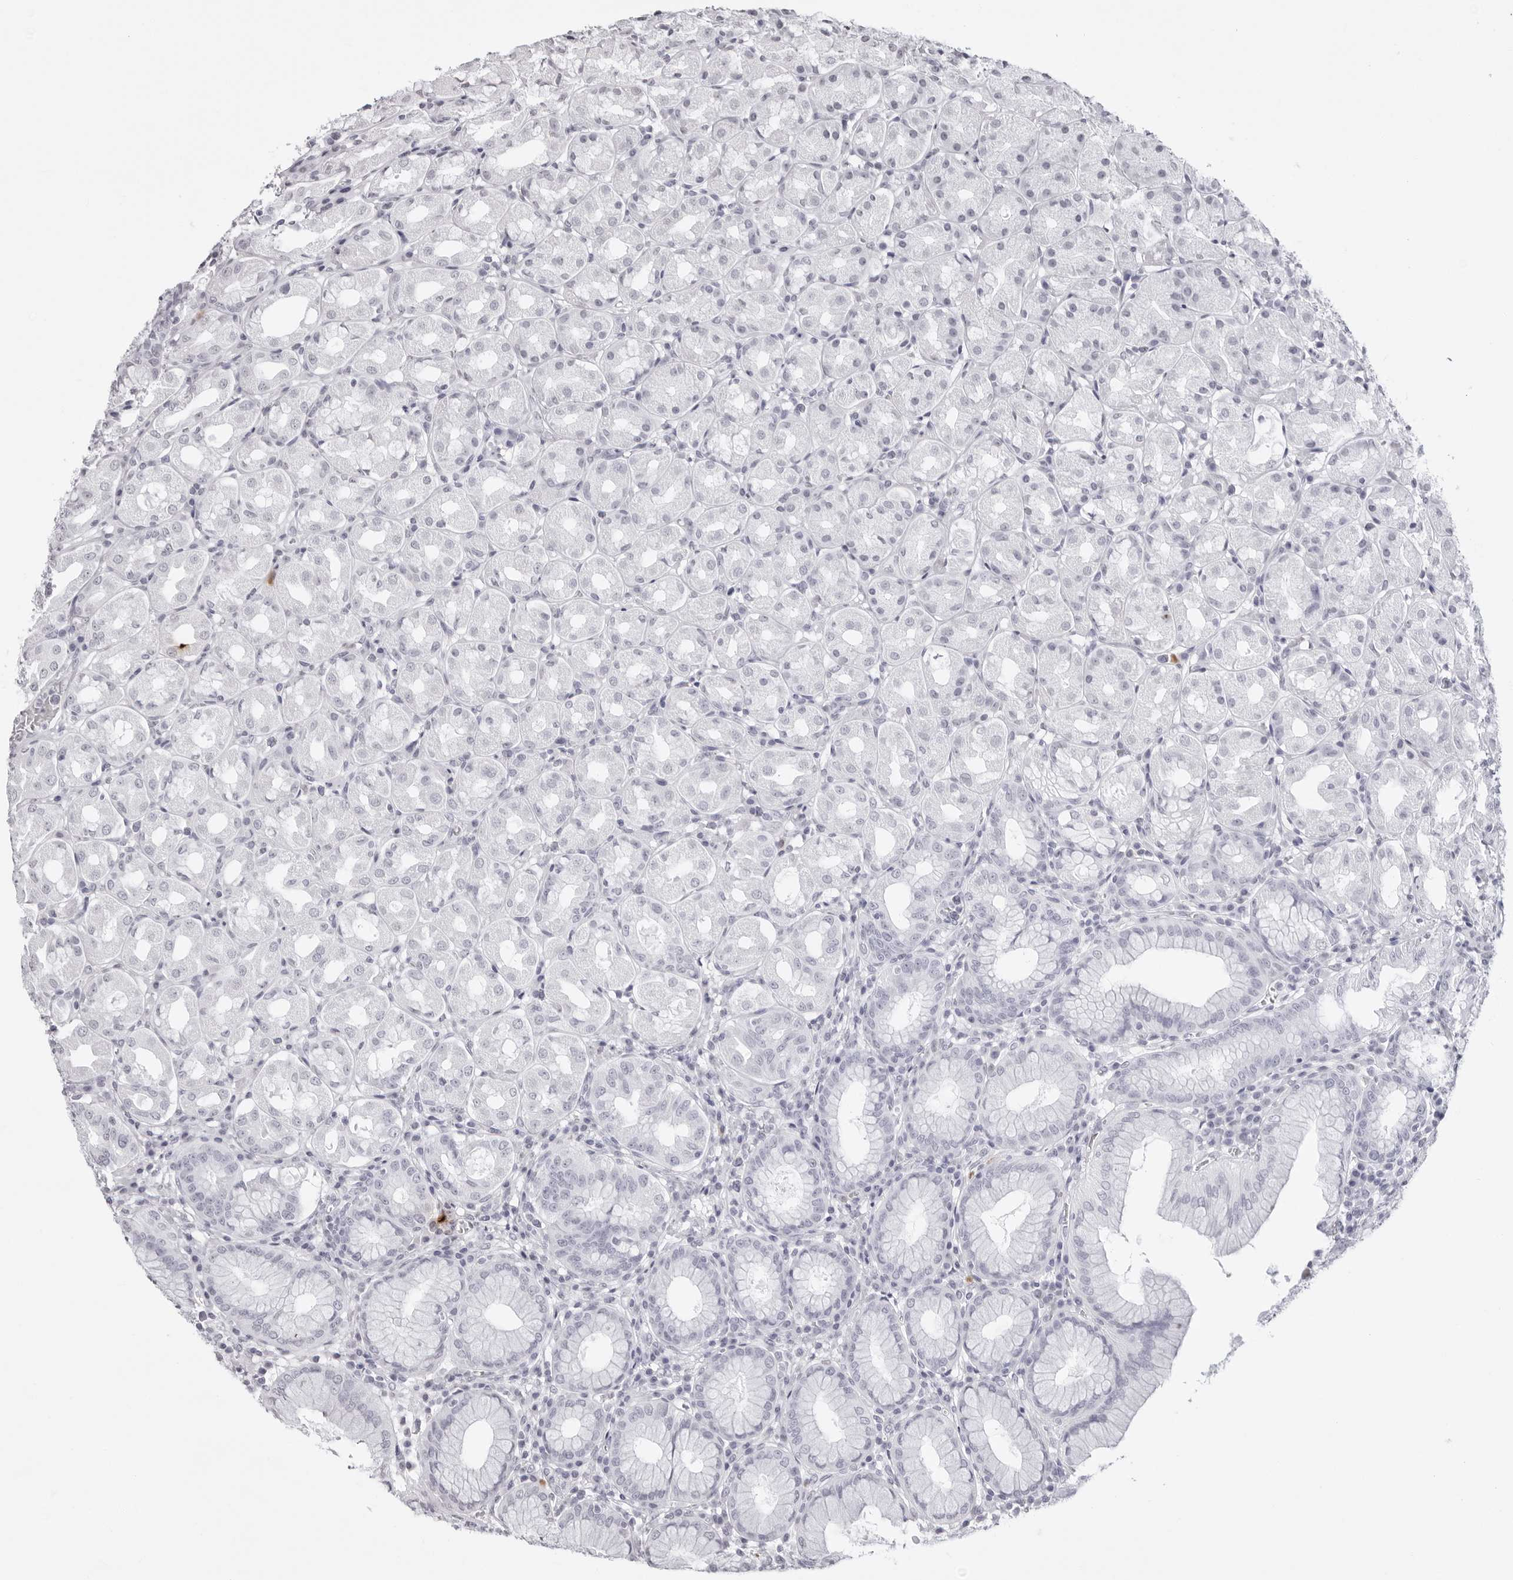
{"staining": {"intensity": "negative", "quantity": "none", "location": "none"}, "tissue": "stomach", "cell_type": "Glandular cells", "image_type": "normal", "snomed": [{"axis": "morphology", "description": "Normal tissue, NOS"}, {"axis": "topography", "description": "Stomach"}, {"axis": "topography", "description": "Stomach, lower"}], "caption": "Immunohistochemical staining of unremarkable stomach demonstrates no significant staining in glandular cells. (Brightfield microscopy of DAB immunohistochemistry at high magnification).", "gene": "CST5", "patient": {"sex": "female", "age": 56}}